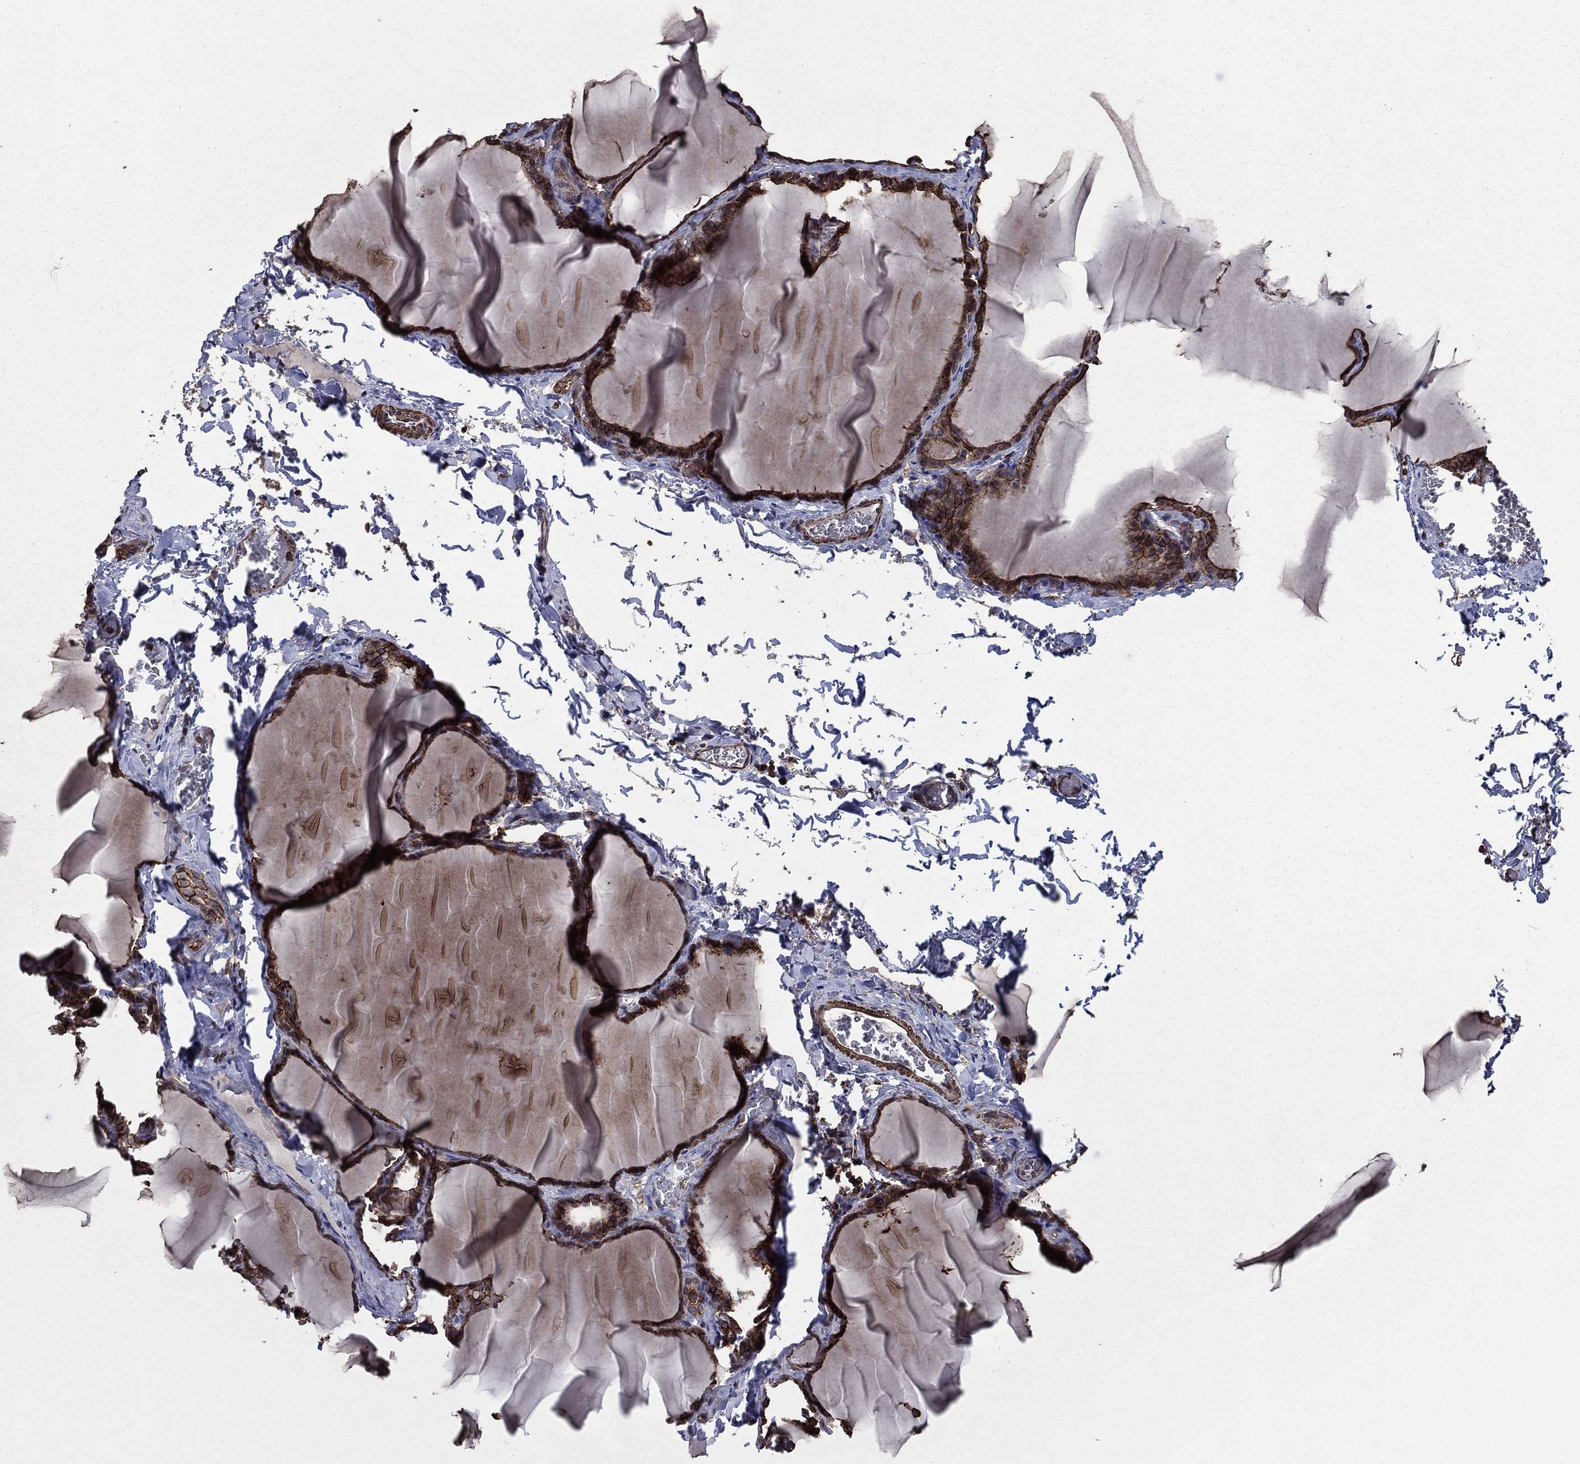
{"staining": {"intensity": "strong", "quantity": ">75%", "location": "cytoplasmic/membranous"}, "tissue": "thyroid gland", "cell_type": "Glandular cells", "image_type": "normal", "snomed": [{"axis": "morphology", "description": "Normal tissue, NOS"}, {"axis": "morphology", "description": "Hyperplasia, NOS"}, {"axis": "topography", "description": "Thyroid gland"}], "caption": "High-power microscopy captured an immunohistochemistry (IHC) micrograph of unremarkable thyroid gland, revealing strong cytoplasmic/membranous expression in approximately >75% of glandular cells. (DAB IHC with brightfield microscopy, high magnification).", "gene": "PLPP3", "patient": {"sex": "female", "age": 27}}